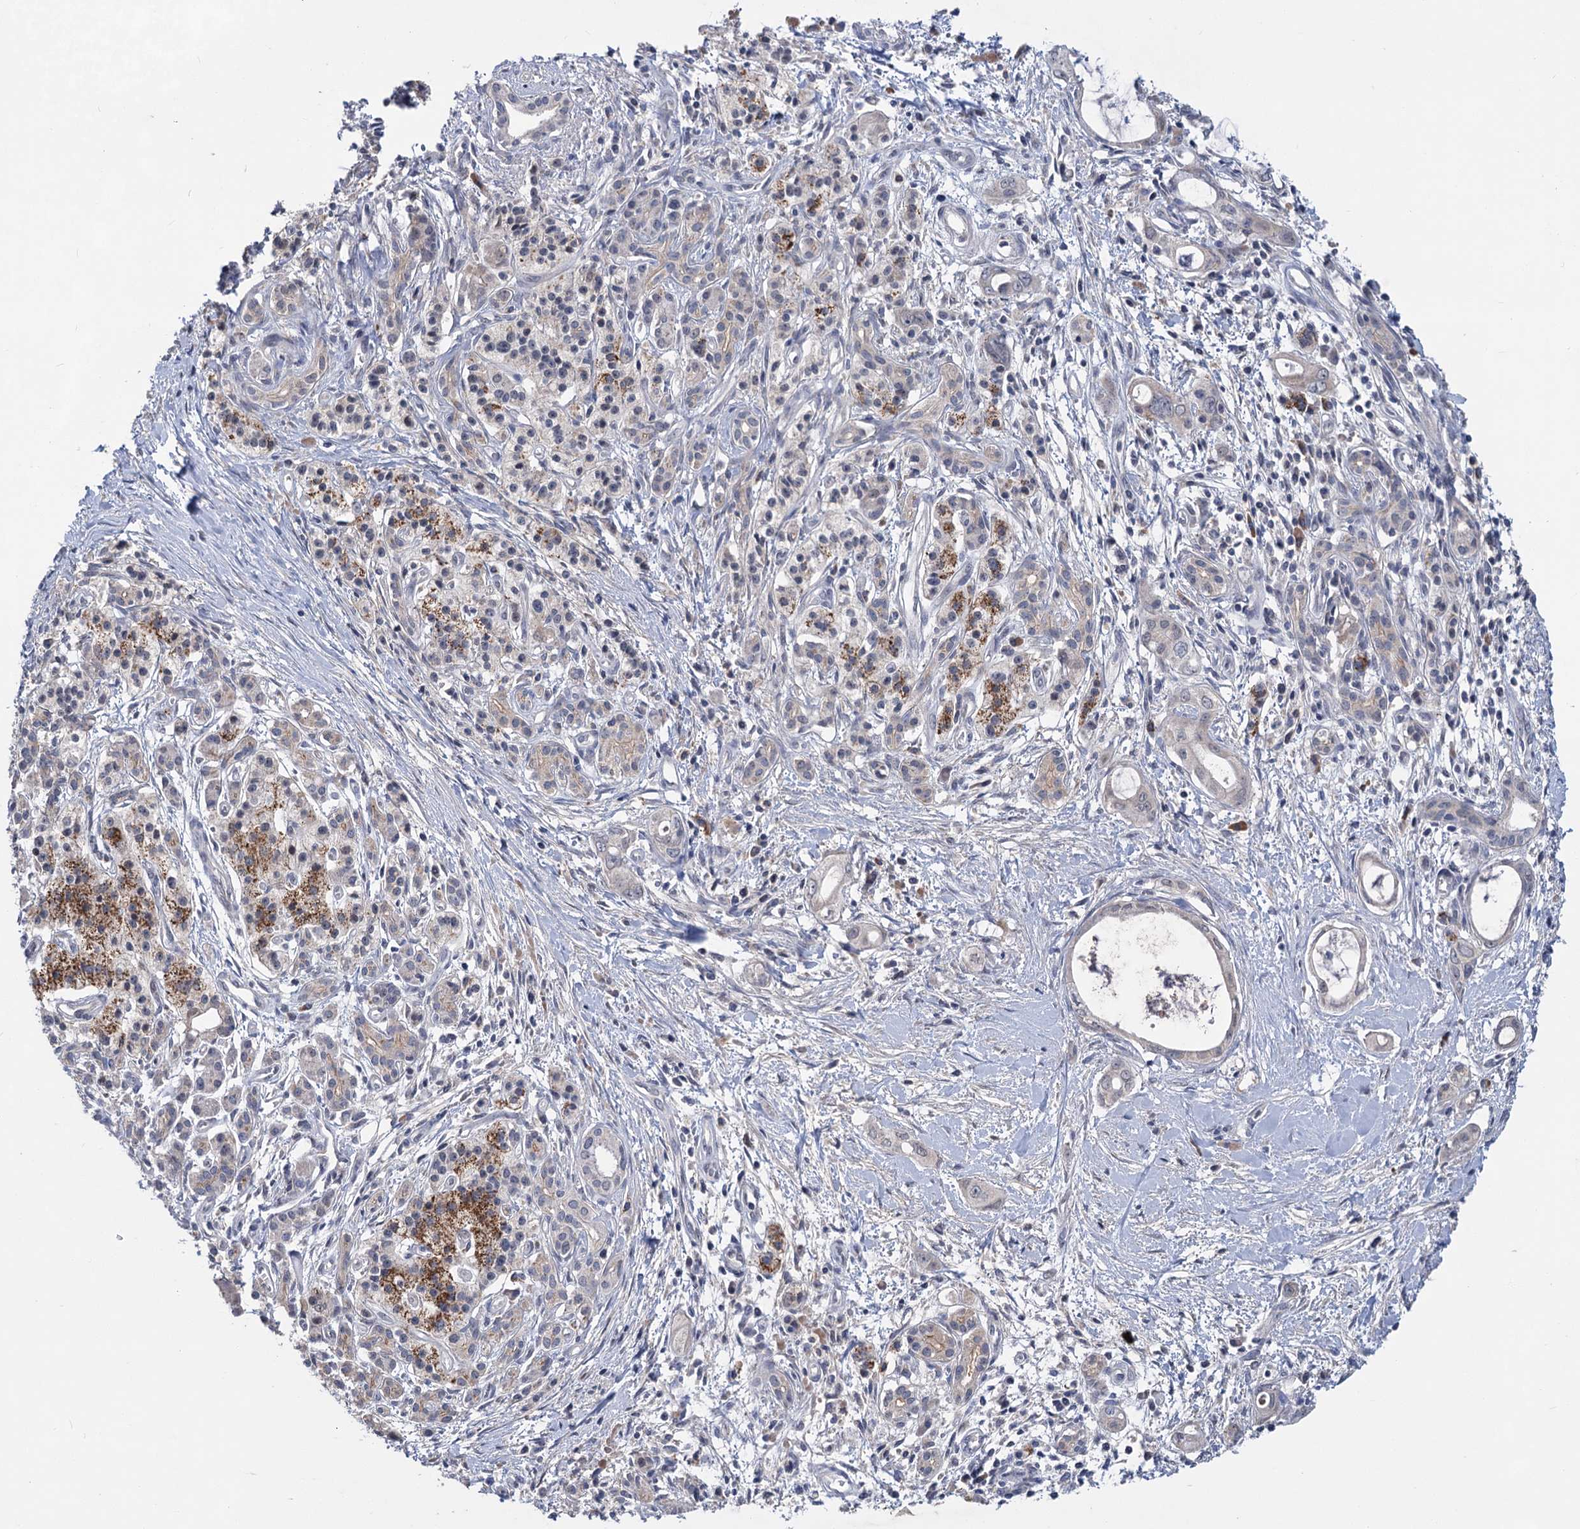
{"staining": {"intensity": "moderate", "quantity": "25%-75%", "location": "cytoplasmic/membranous"}, "tissue": "pancreatic cancer", "cell_type": "Tumor cells", "image_type": "cancer", "snomed": [{"axis": "morphology", "description": "Adenocarcinoma, NOS"}, {"axis": "topography", "description": "Pancreas"}], "caption": "Protein analysis of pancreatic cancer tissue exhibits moderate cytoplasmic/membranous positivity in approximately 25%-75% of tumor cells. (DAB (3,3'-diaminobenzidine) IHC, brown staining for protein, blue staining for nuclei).", "gene": "TTC17", "patient": {"sex": "male", "age": 72}}